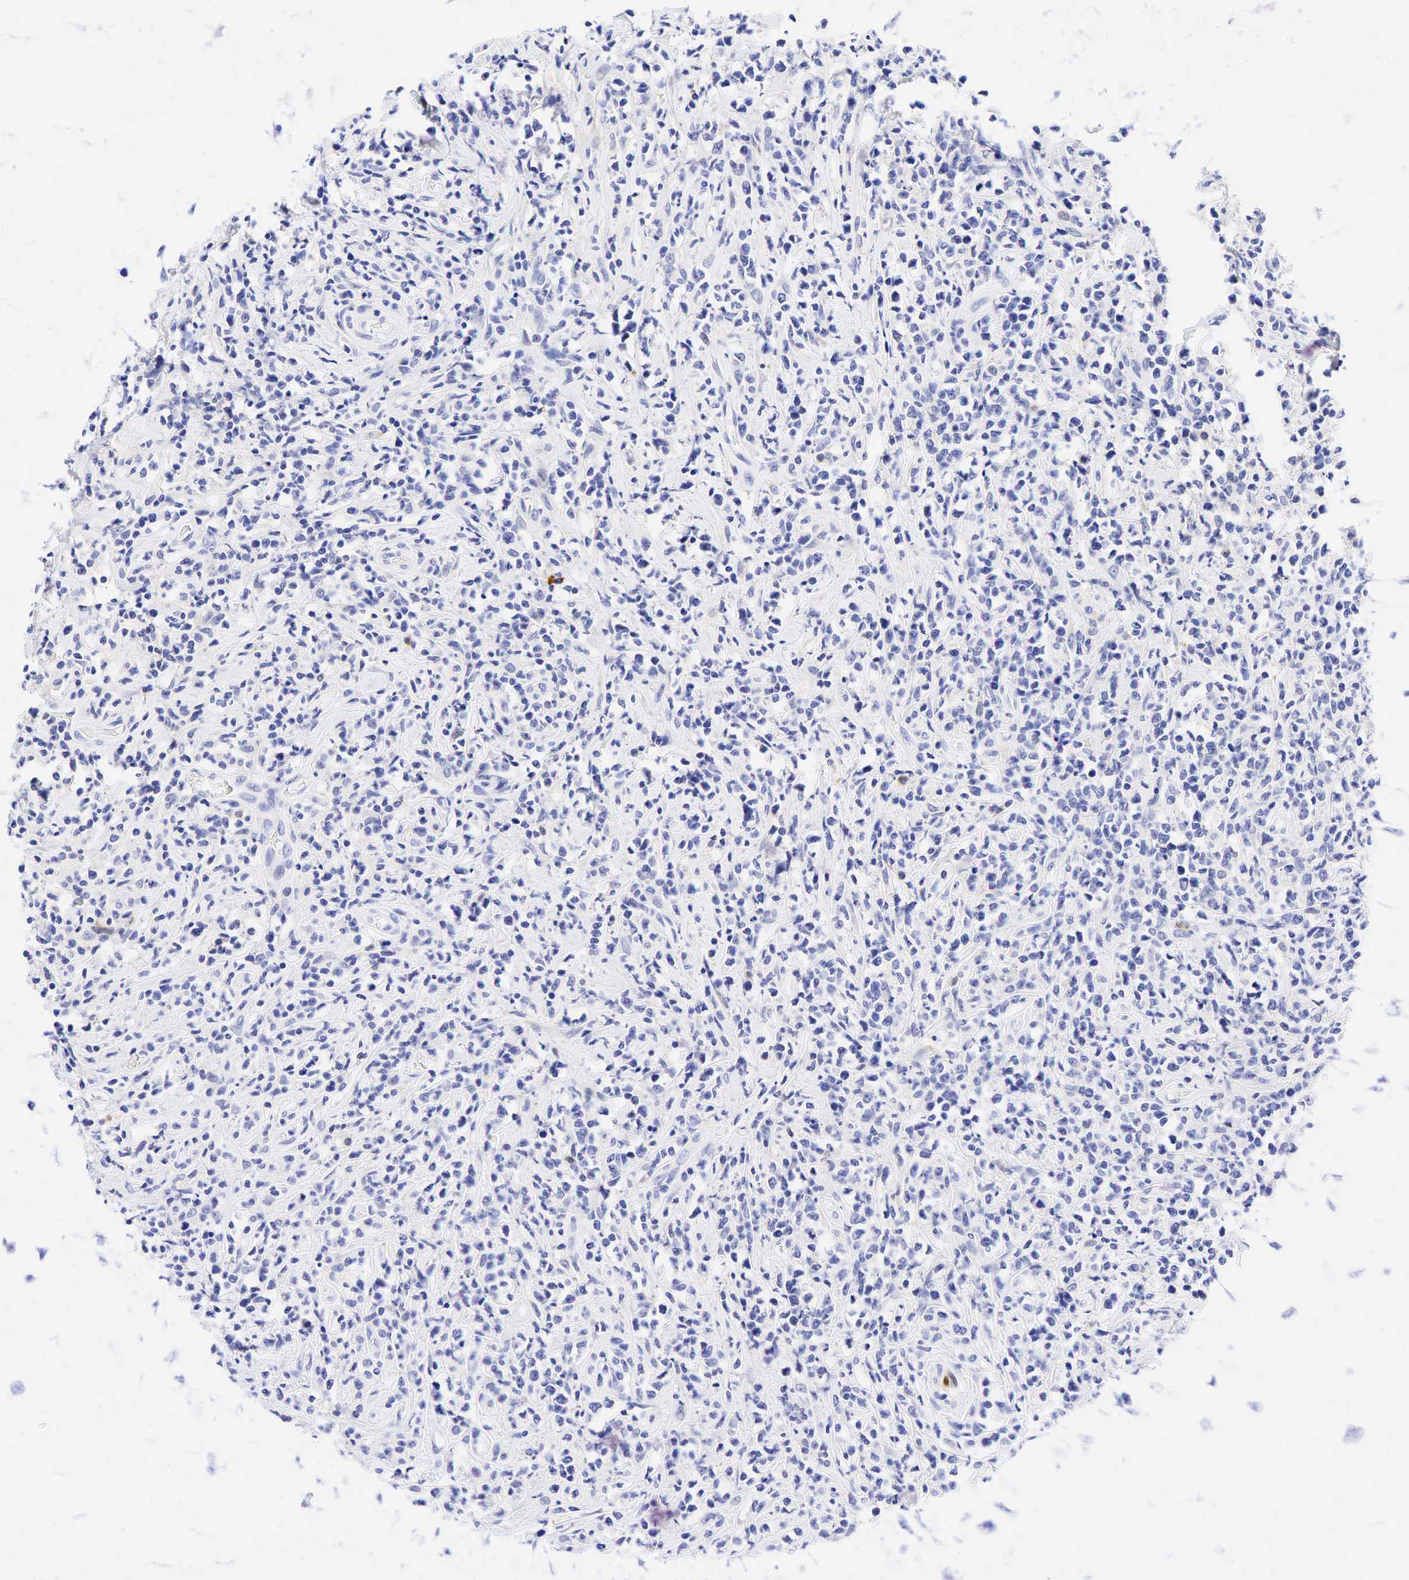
{"staining": {"intensity": "negative", "quantity": "none", "location": "none"}, "tissue": "lymphoma", "cell_type": "Tumor cells", "image_type": "cancer", "snomed": [{"axis": "morphology", "description": "Malignant lymphoma, non-Hodgkin's type, High grade"}, {"axis": "topography", "description": "Colon"}], "caption": "Immunohistochemistry image of human high-grade malignant lymphoma, non-Hodgkin's type stained for a protein (brown), which displays no expression in tumor cells.", "gene": "TNFRSF8", "patient": {"sex": "male", "age": 82}}